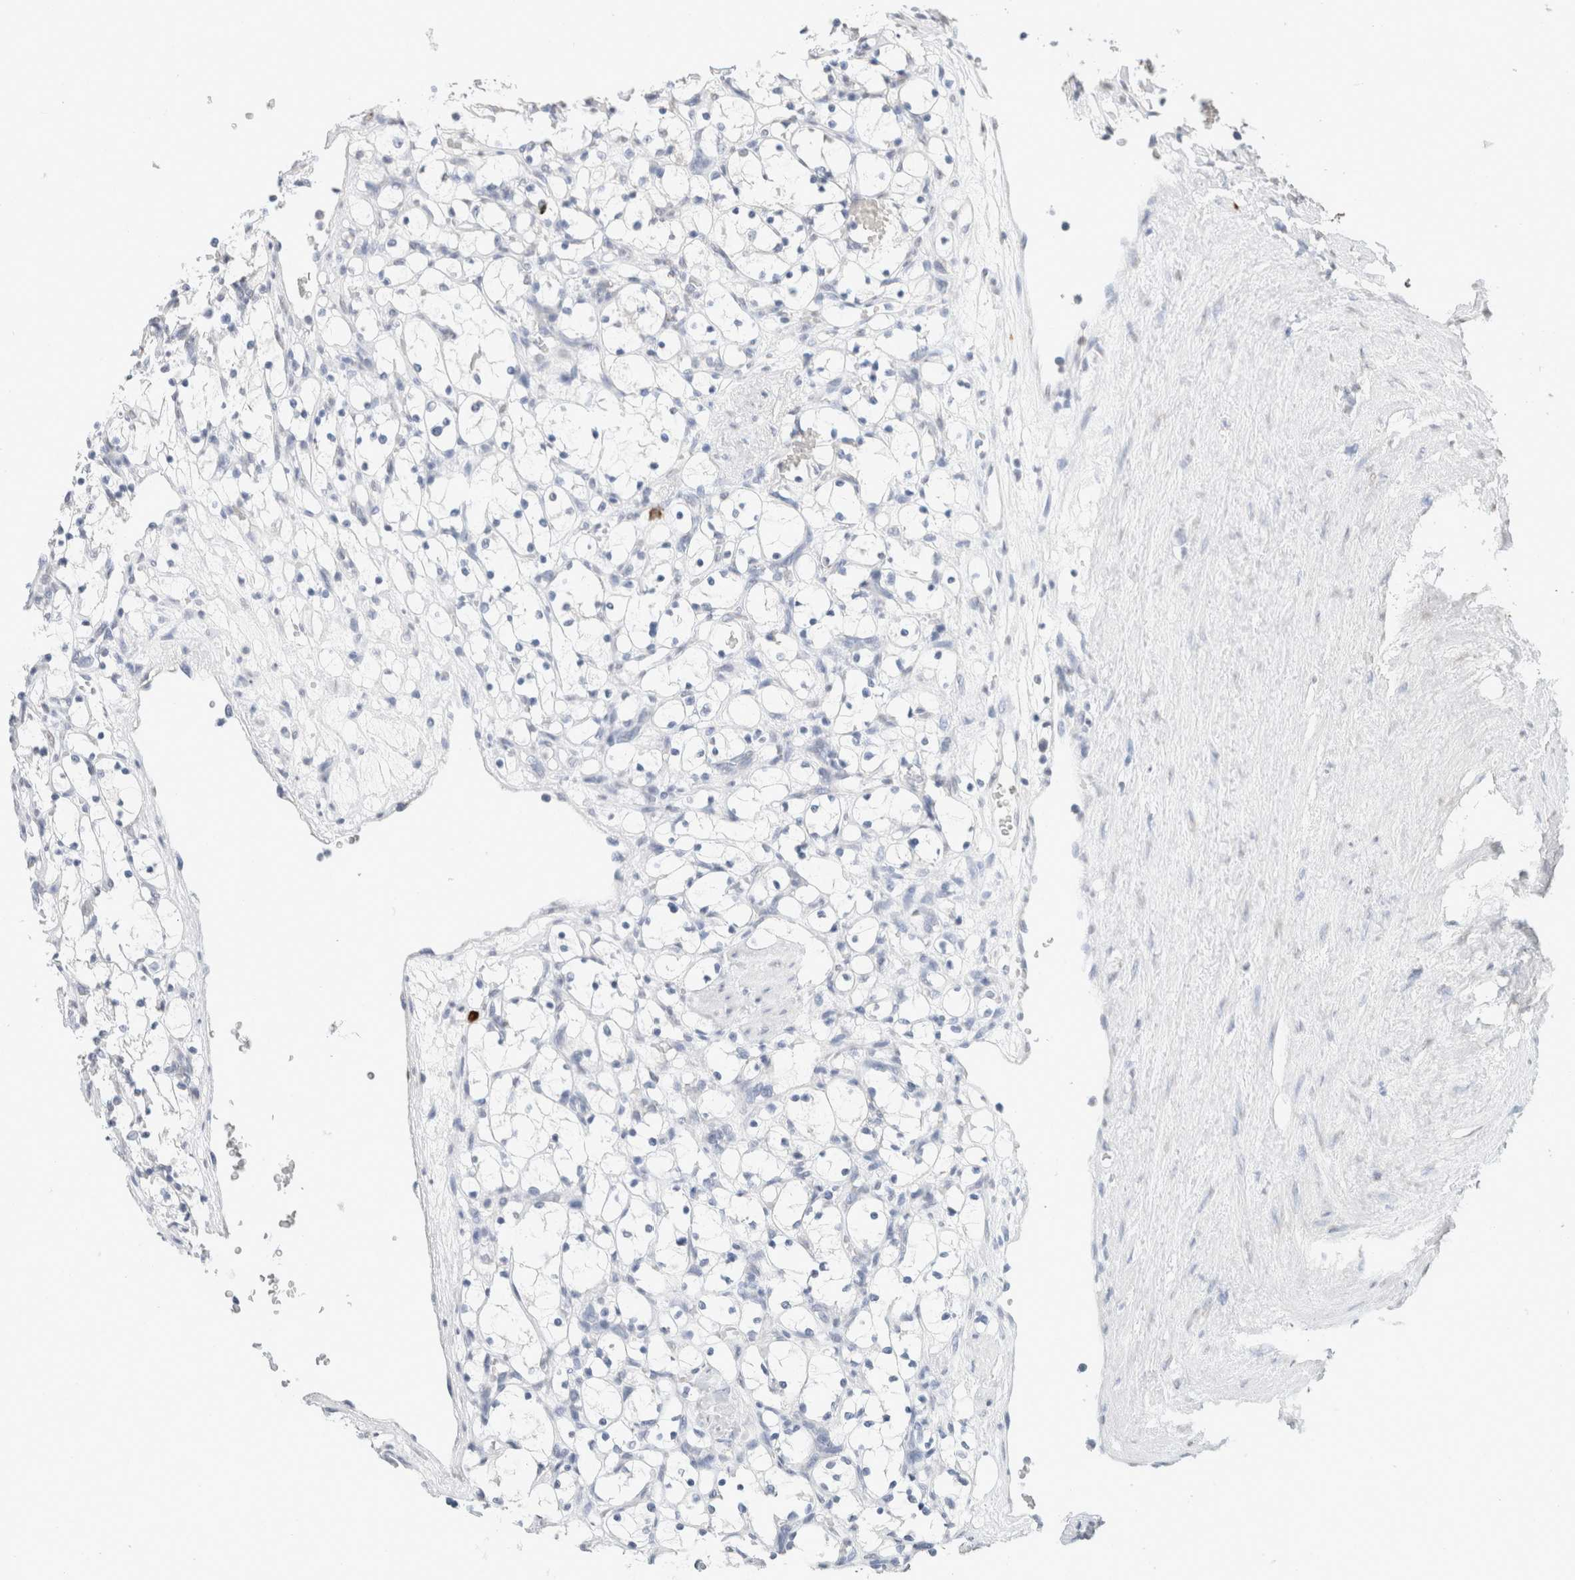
{"staining": {"intensity": "negative", "quantity": "none", "location": "none"}, "tissue": "renal cancer", "cell_type": "Tumor cells", "image_type": "cancer", "snomed": [{"axis": "morphology", "description": "Adenocarcinoma, NOS"}, {"axis": "topography", "description": "Kidney"}], "caption": "There is no significant staining in tumor cells of adenocarcinoma (renal).", "gene": "CD80", "patient": {"sex": "female", "age": 69}}